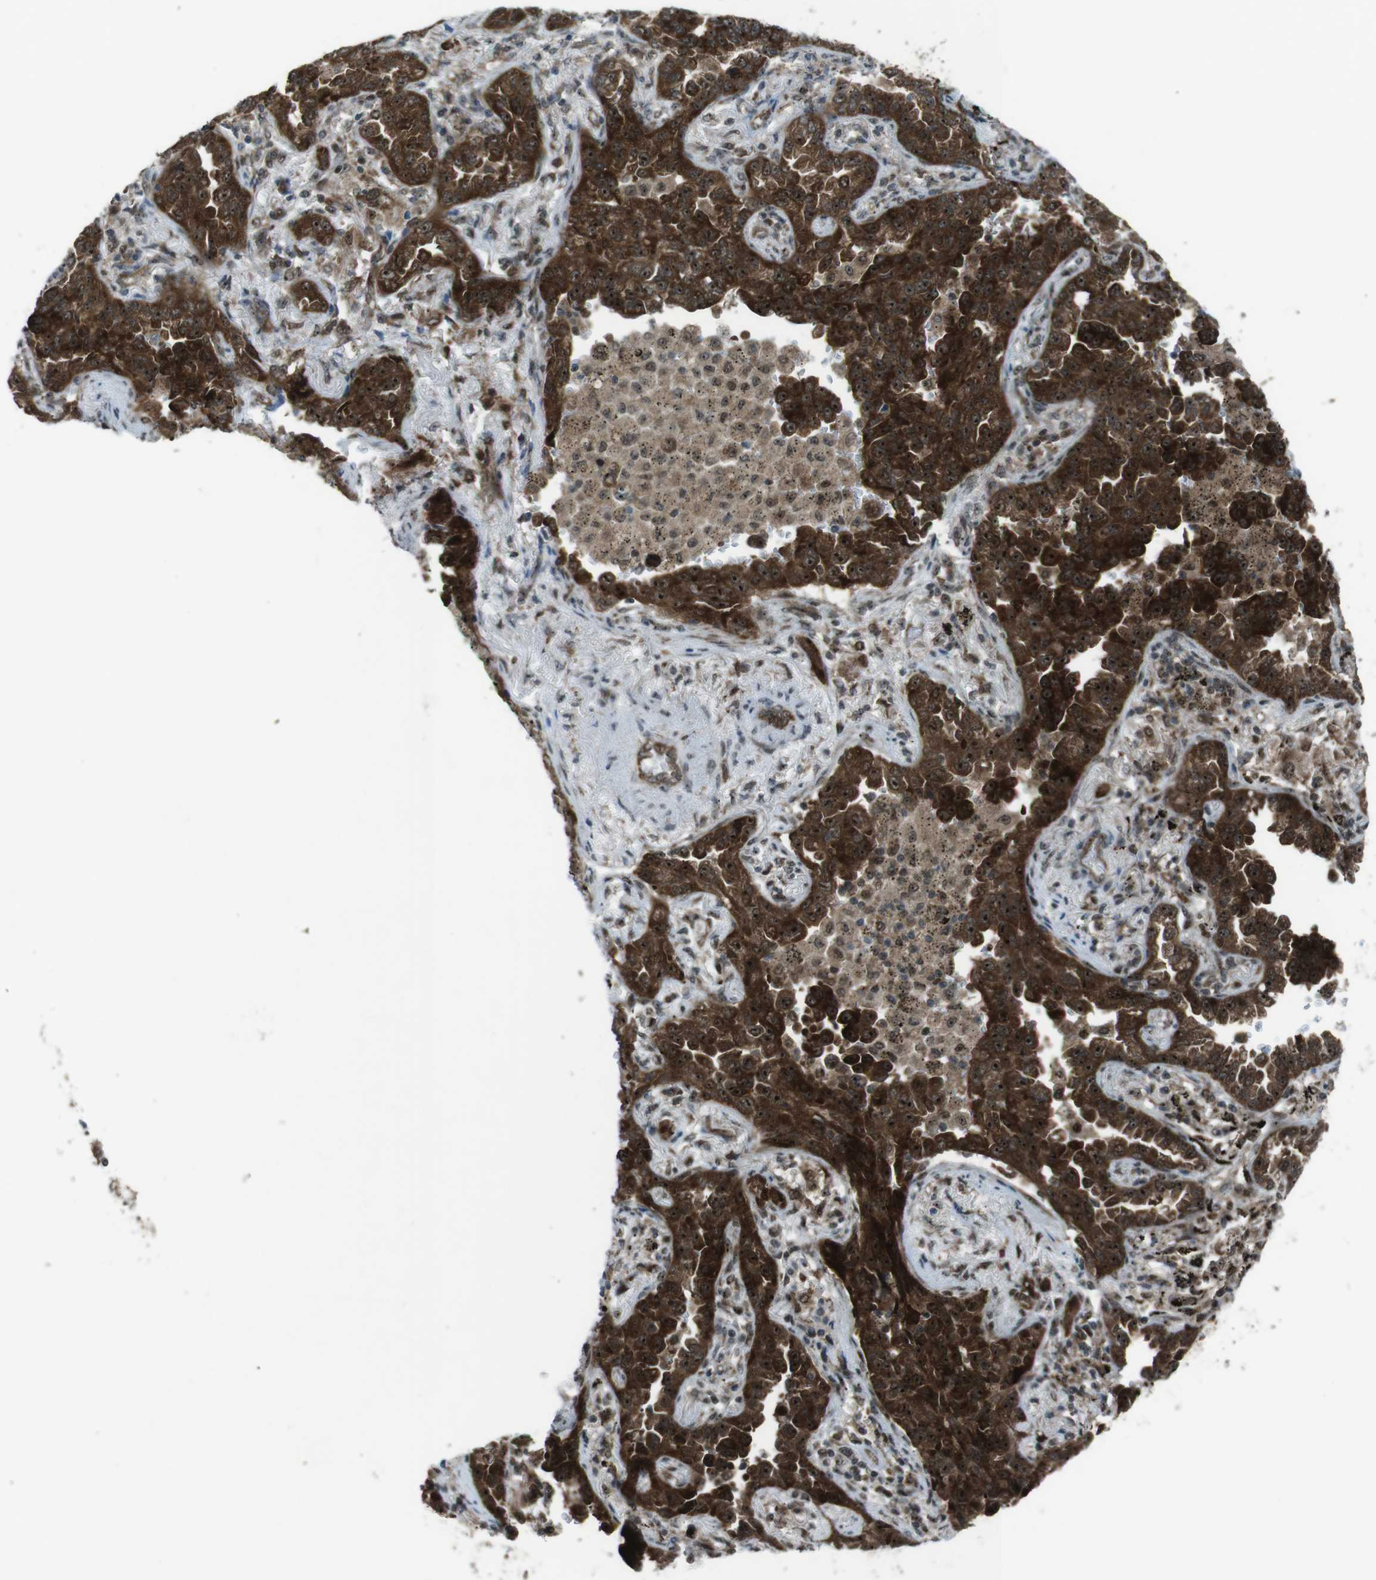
{"staining": {"intensity": "strong", "quantity": ">75%", "location": "cytoplasmic/membranous,nuclear"}, "tissue": "lung cancer", "cell_type": "Tumor cells", "image_type": "cancer", "snomed": [{"axis": "morphology", "description": "Normal tissue, NOS"}, {"axis": "morphology", "description": "Adenocarcinoma, NOS"}, {"axis": "topography", "description": "Lung"}], "caption": "A high-resolution micrograph shows immunohistochemistry staining of lung cancer (adenocarcinoma), which reveals strong cytoplasmic/membranous and nuclear positivity in approximately >75% of tumor cells.", "gene": "CSNK1D", "patient": {"sex": "male", "age": 59}}